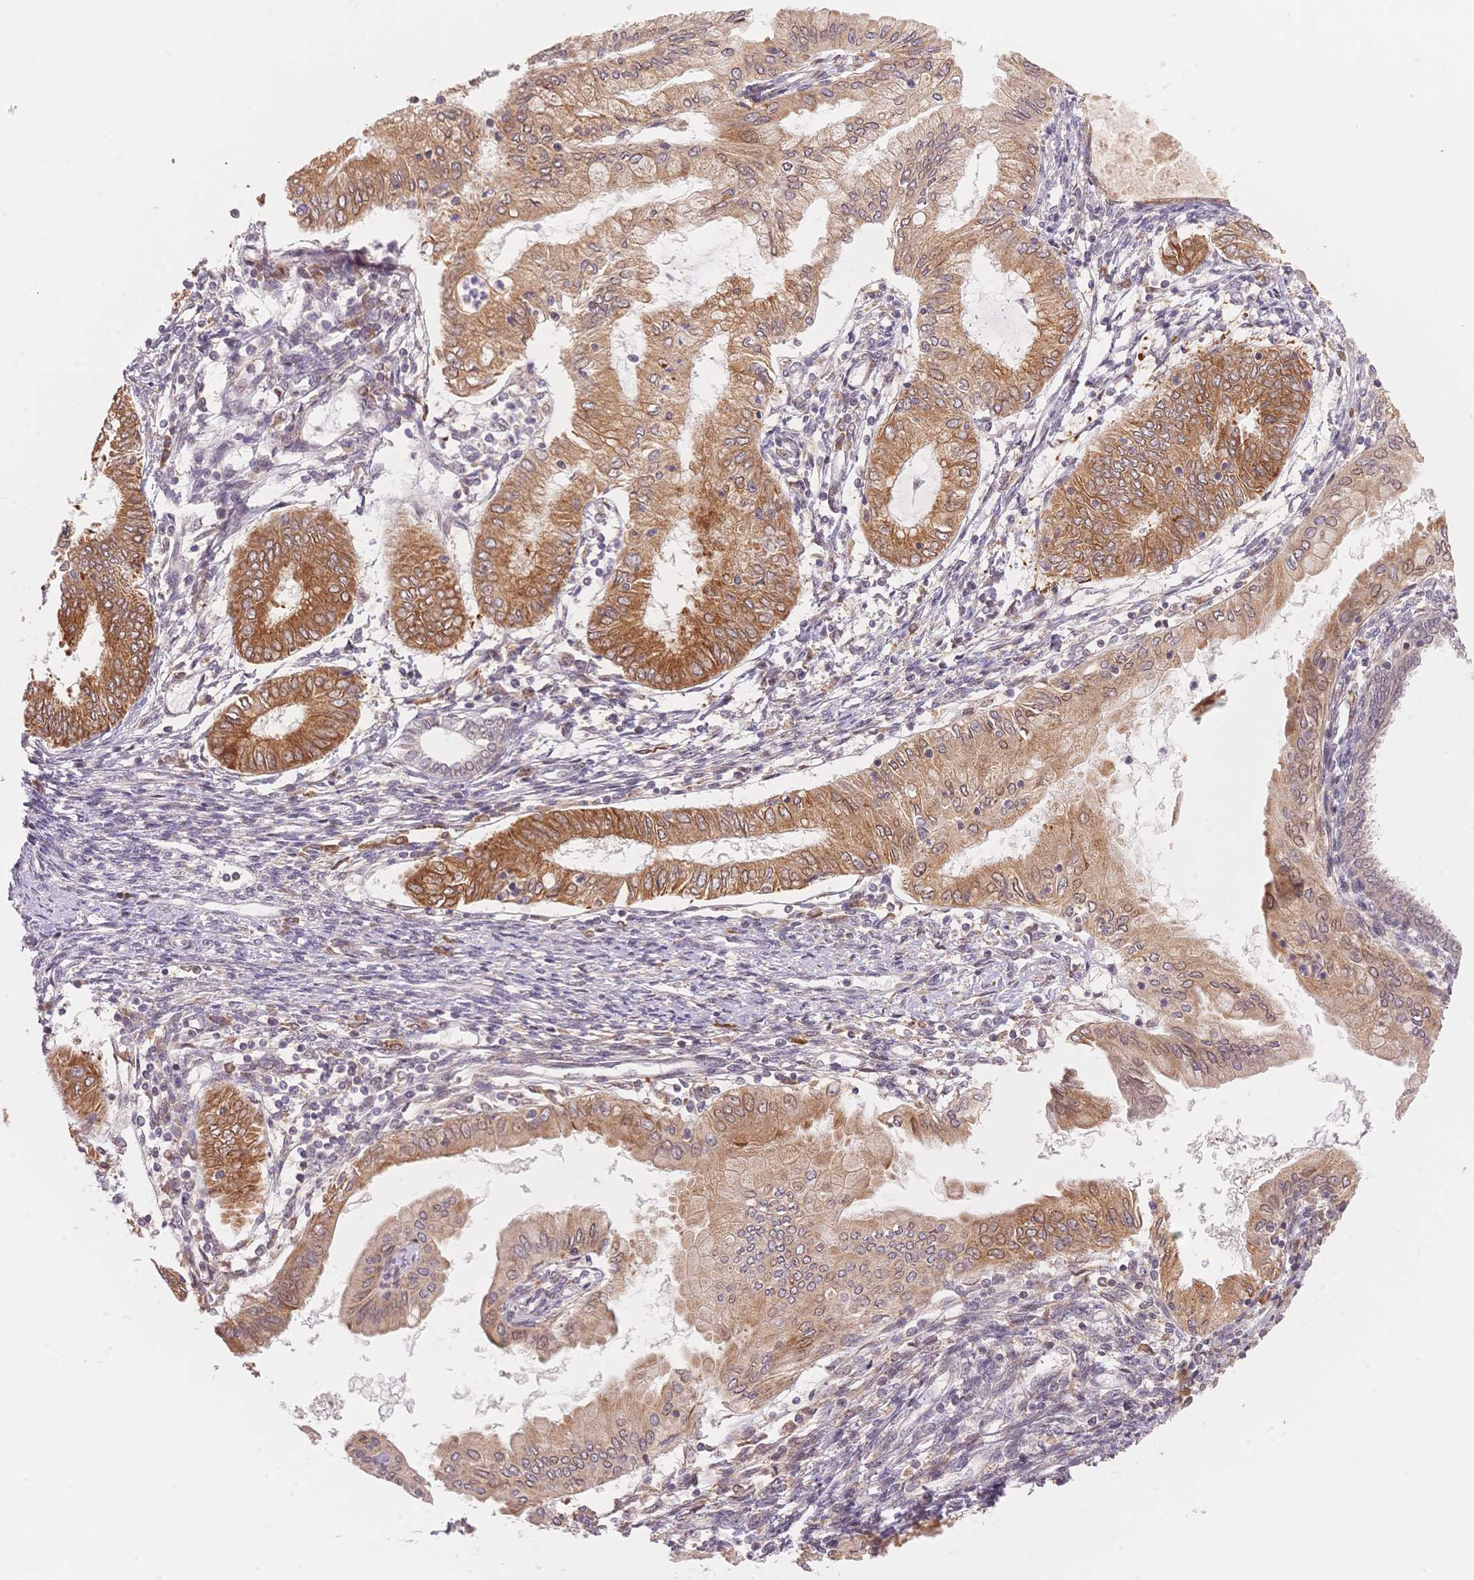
{"staining": {"intensity": "strong", "quantity": "25%-75%", "location": "cytoplasmic/membranous"}, "tissue": "endometrial cancer", "cell_type": "Tumor cells", "image_type": "cancer", "snomed": [{"axis": "morphology", "description": "Adenocarcinoma, NOS"}, {"axis": "topography", "description": "Endometrium"}], "caption": "Endometrial cancer stained with a protein marker reveals strong staining in tumor cells.", "gene": "STK39", "patient": {"sex": "female", "age": 68}}